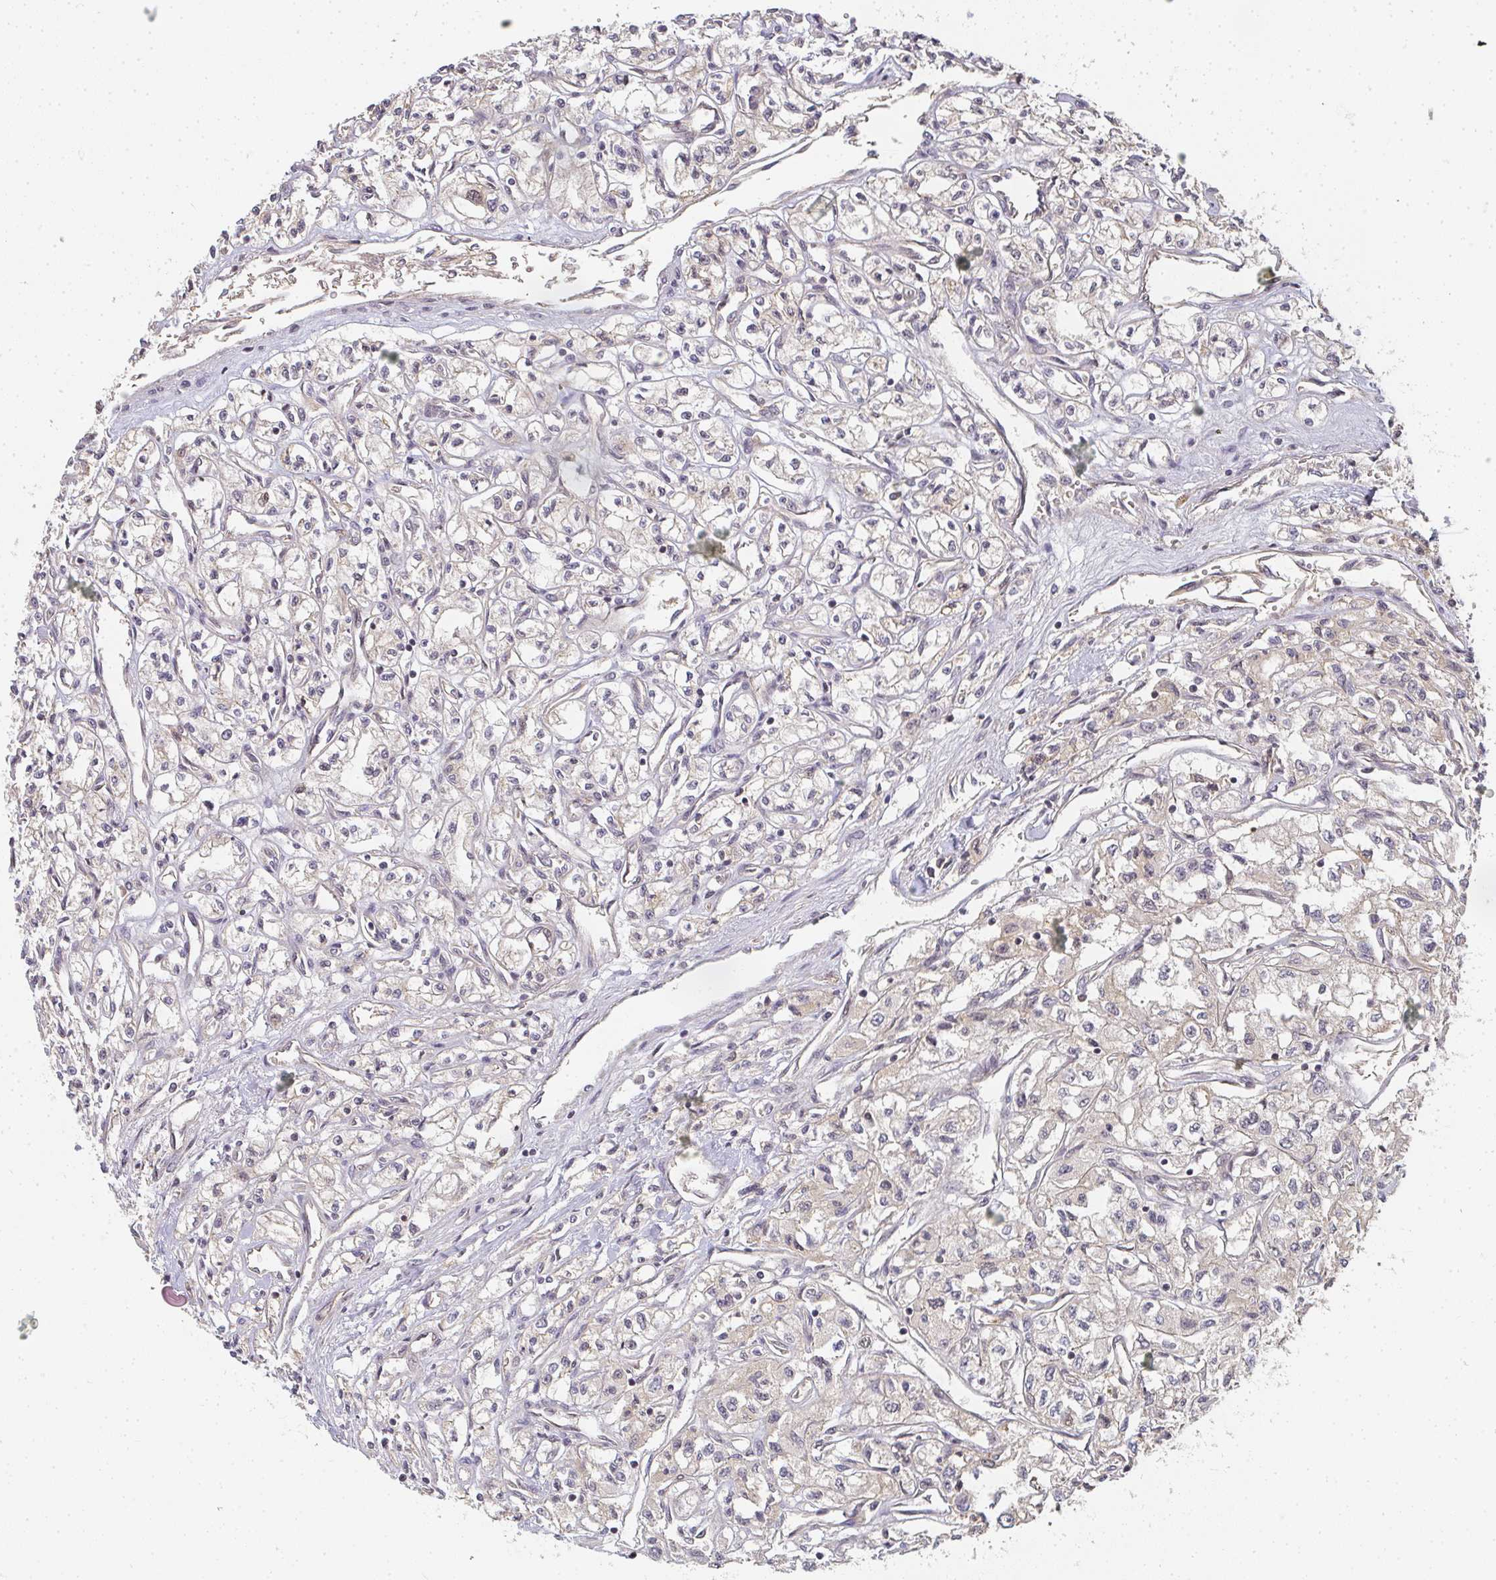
{"staining": {"intensity": "negative", "quantity": "none", "location": "none"}, "tissue": "renal cancer", "cell_type": "Tumor cells", "image_type": "cancer", "snomed": [{"axis": "morphology", "description": "Adenocarcinoma, NOS"}, {"axis": "topography", "description": "Kidney"}], "caption": "An immunohistochemistry image of renal adenocarcinoma is shown. There is no staining in tumor cells of renal adenocarcinoma.", "gene": "SLC35B3", "patient": {"sex": "male", "age": 56}}